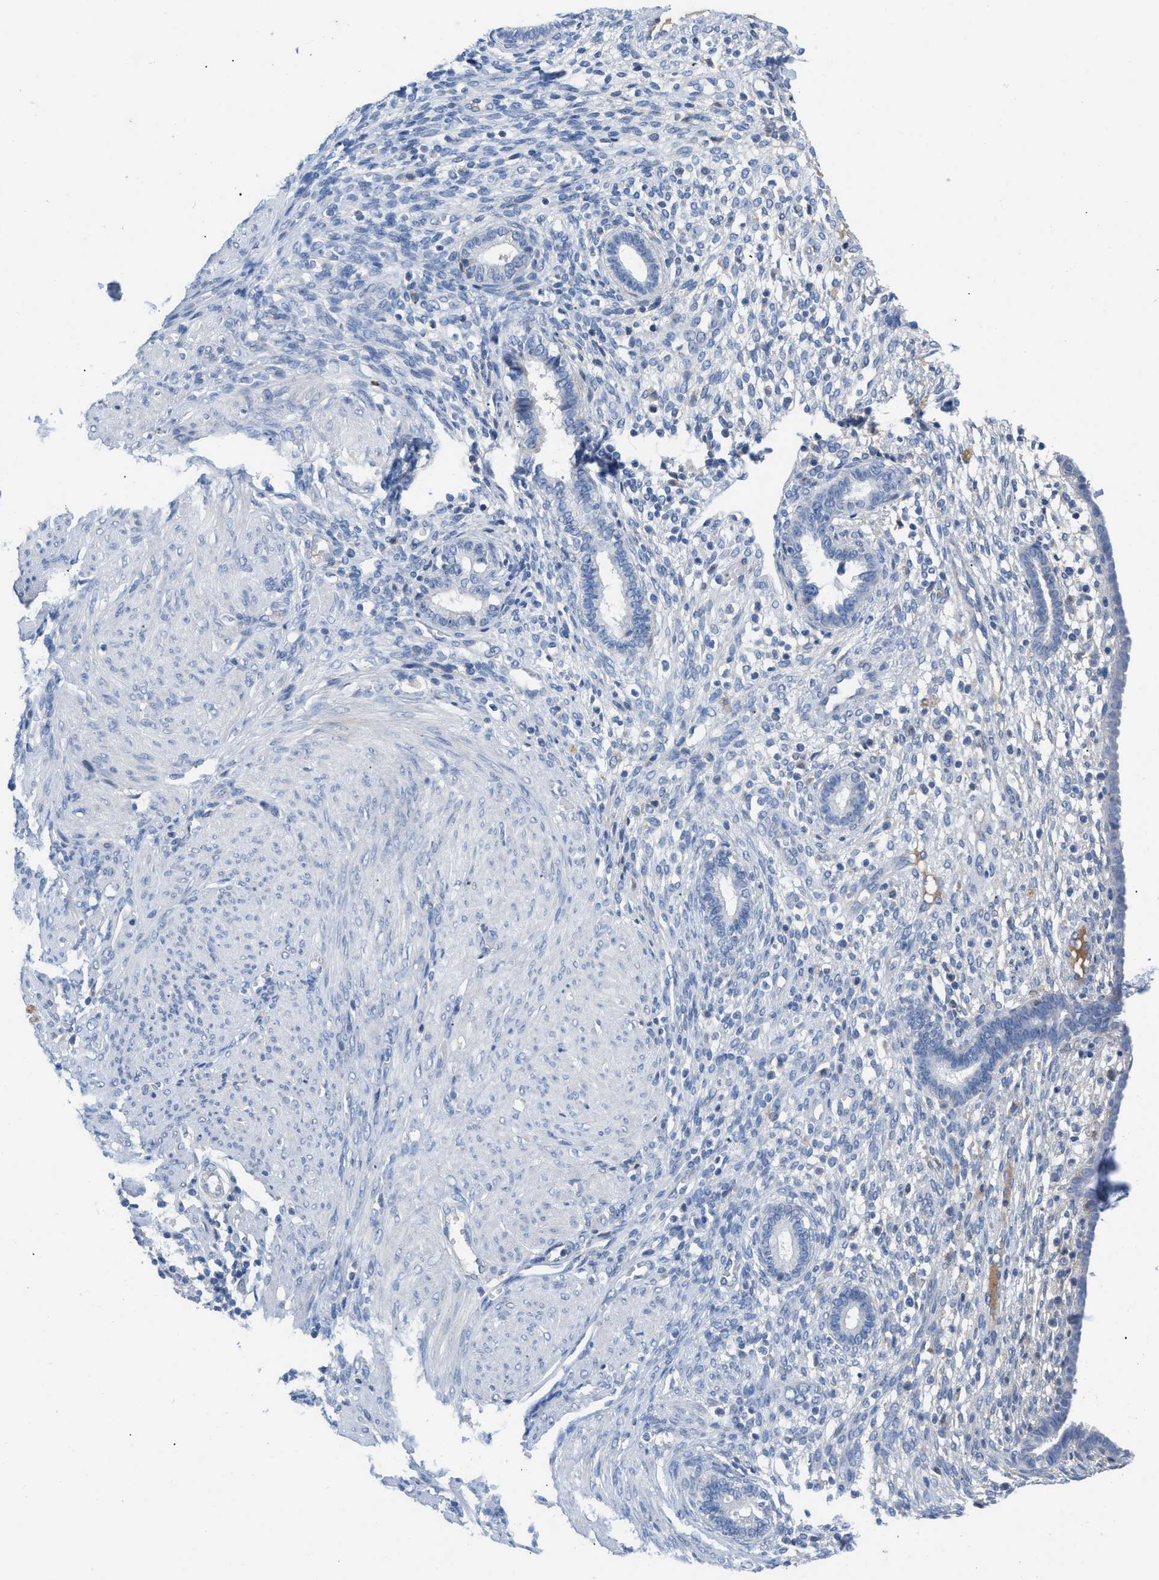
{"staining": {"intensity": "negative", "quantity": "none", "location": "none"}, "tissue": "endometrium", "cell_type": "Cells in endometrial stroma", "image_type": "normal", "snomed": [{"axis": "morphology", "description": "Normal tissue, NOS"}, {"axis": "topography", "description": "Endometrium"}], "caption": "Immunohistochemistry (IHC) of benign endometrium demonstrates no staining in cells in endometrial stroma. (DAB (3,3'-diaminobenzidine) immunohistochemistry, high magnification).", "gene": "HPX", "patient": {"sex": "female", "age": 72}}